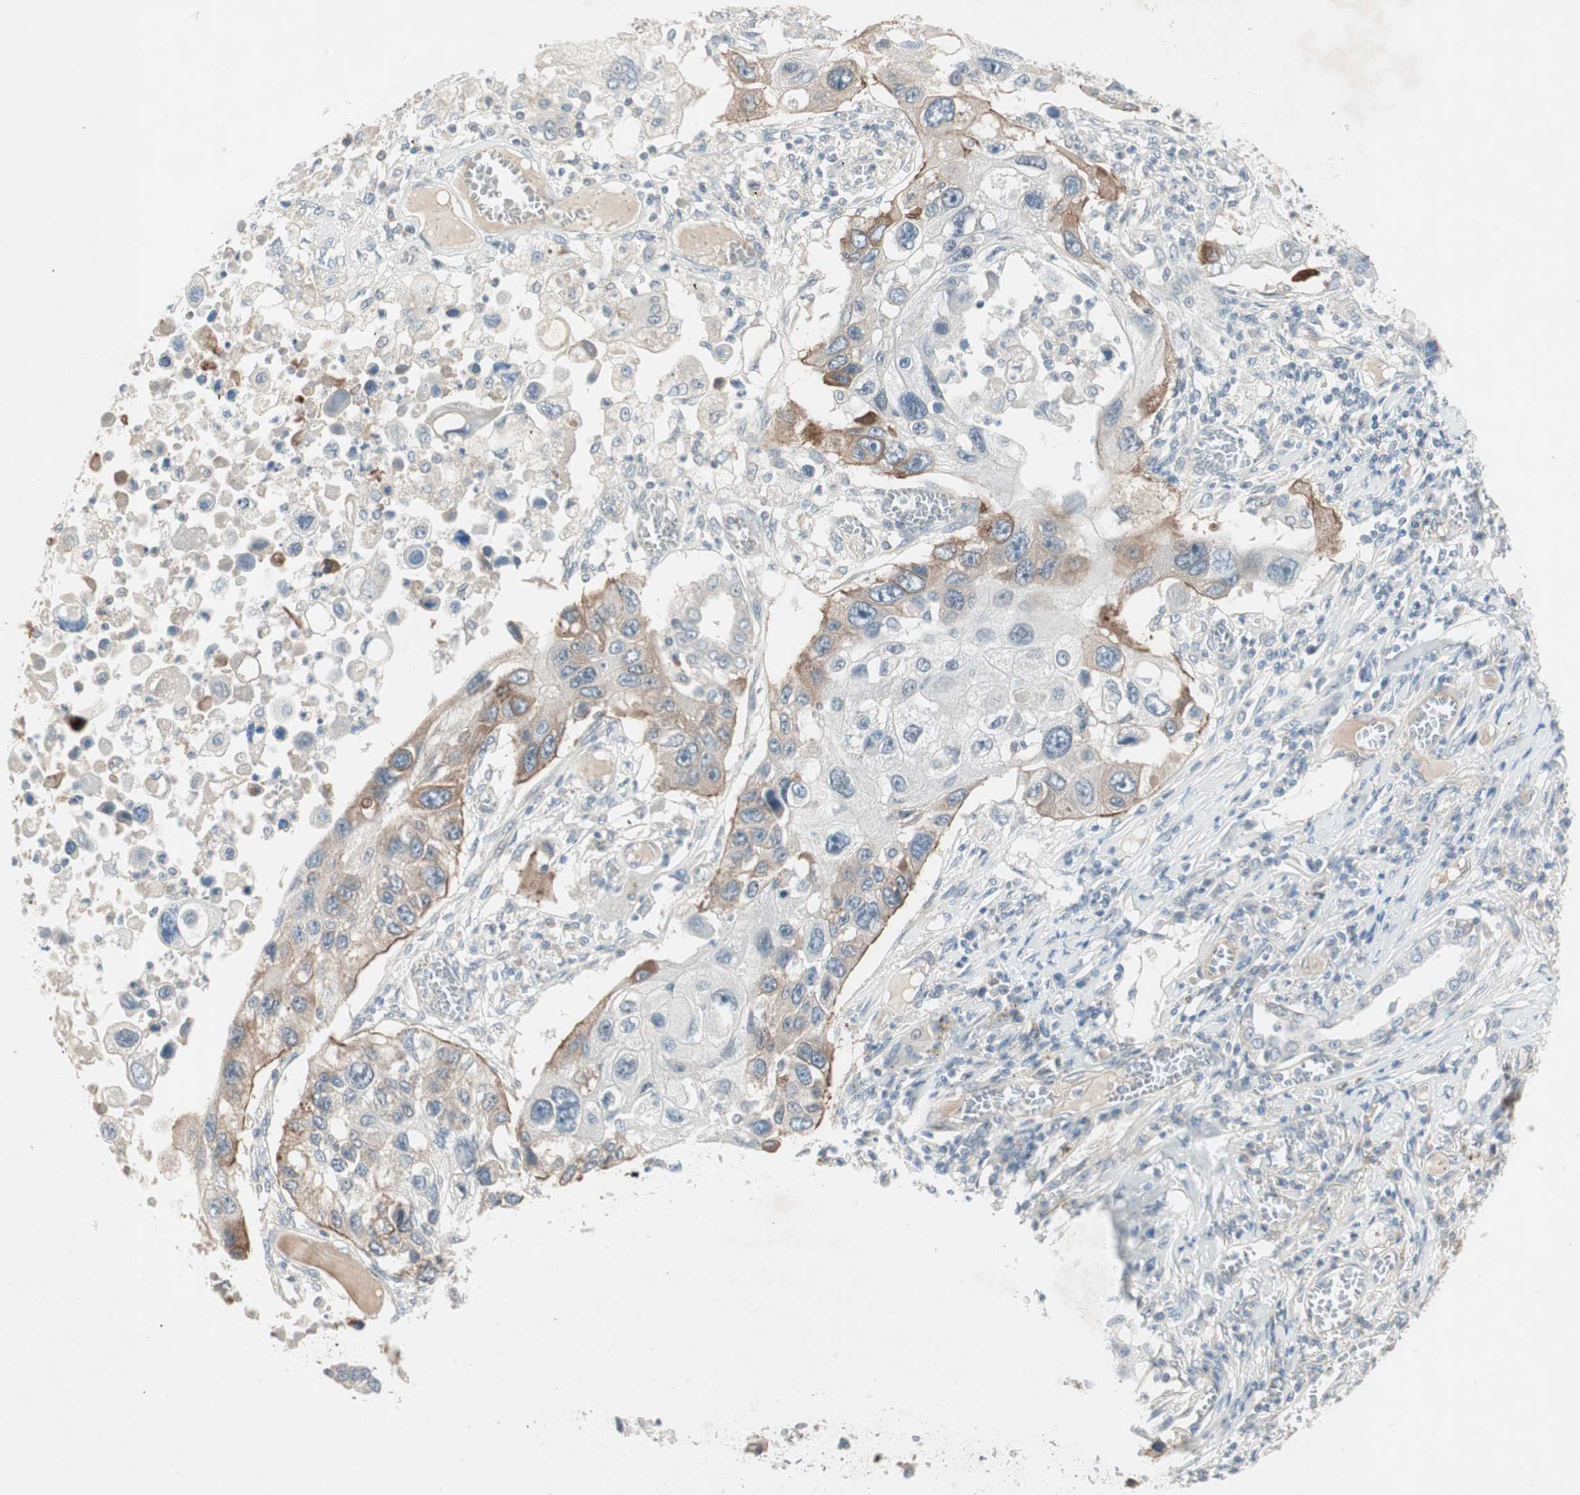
{"staining": {"intensity": "moderate", "quantity": "25%-75%", "location": "cytoplasmic/membranous"}, "tissue": "lung cancer", "cell_type": "Tumor cells", "image_type": "cancer", "snomed": [{"axis": "morphology", "description": "Squamous cell carcinoma, NOS"}, {"axis": "topography", "description": "Lung"}], "caption": "A histopathology image of human squamous cell carcinoma (lung) stained for a protein displays moderate cytoplasmic/membranous brown staining in tumor cells.", "gene": "ITGB4", "patient": {"sex": "male", "age": 71}}